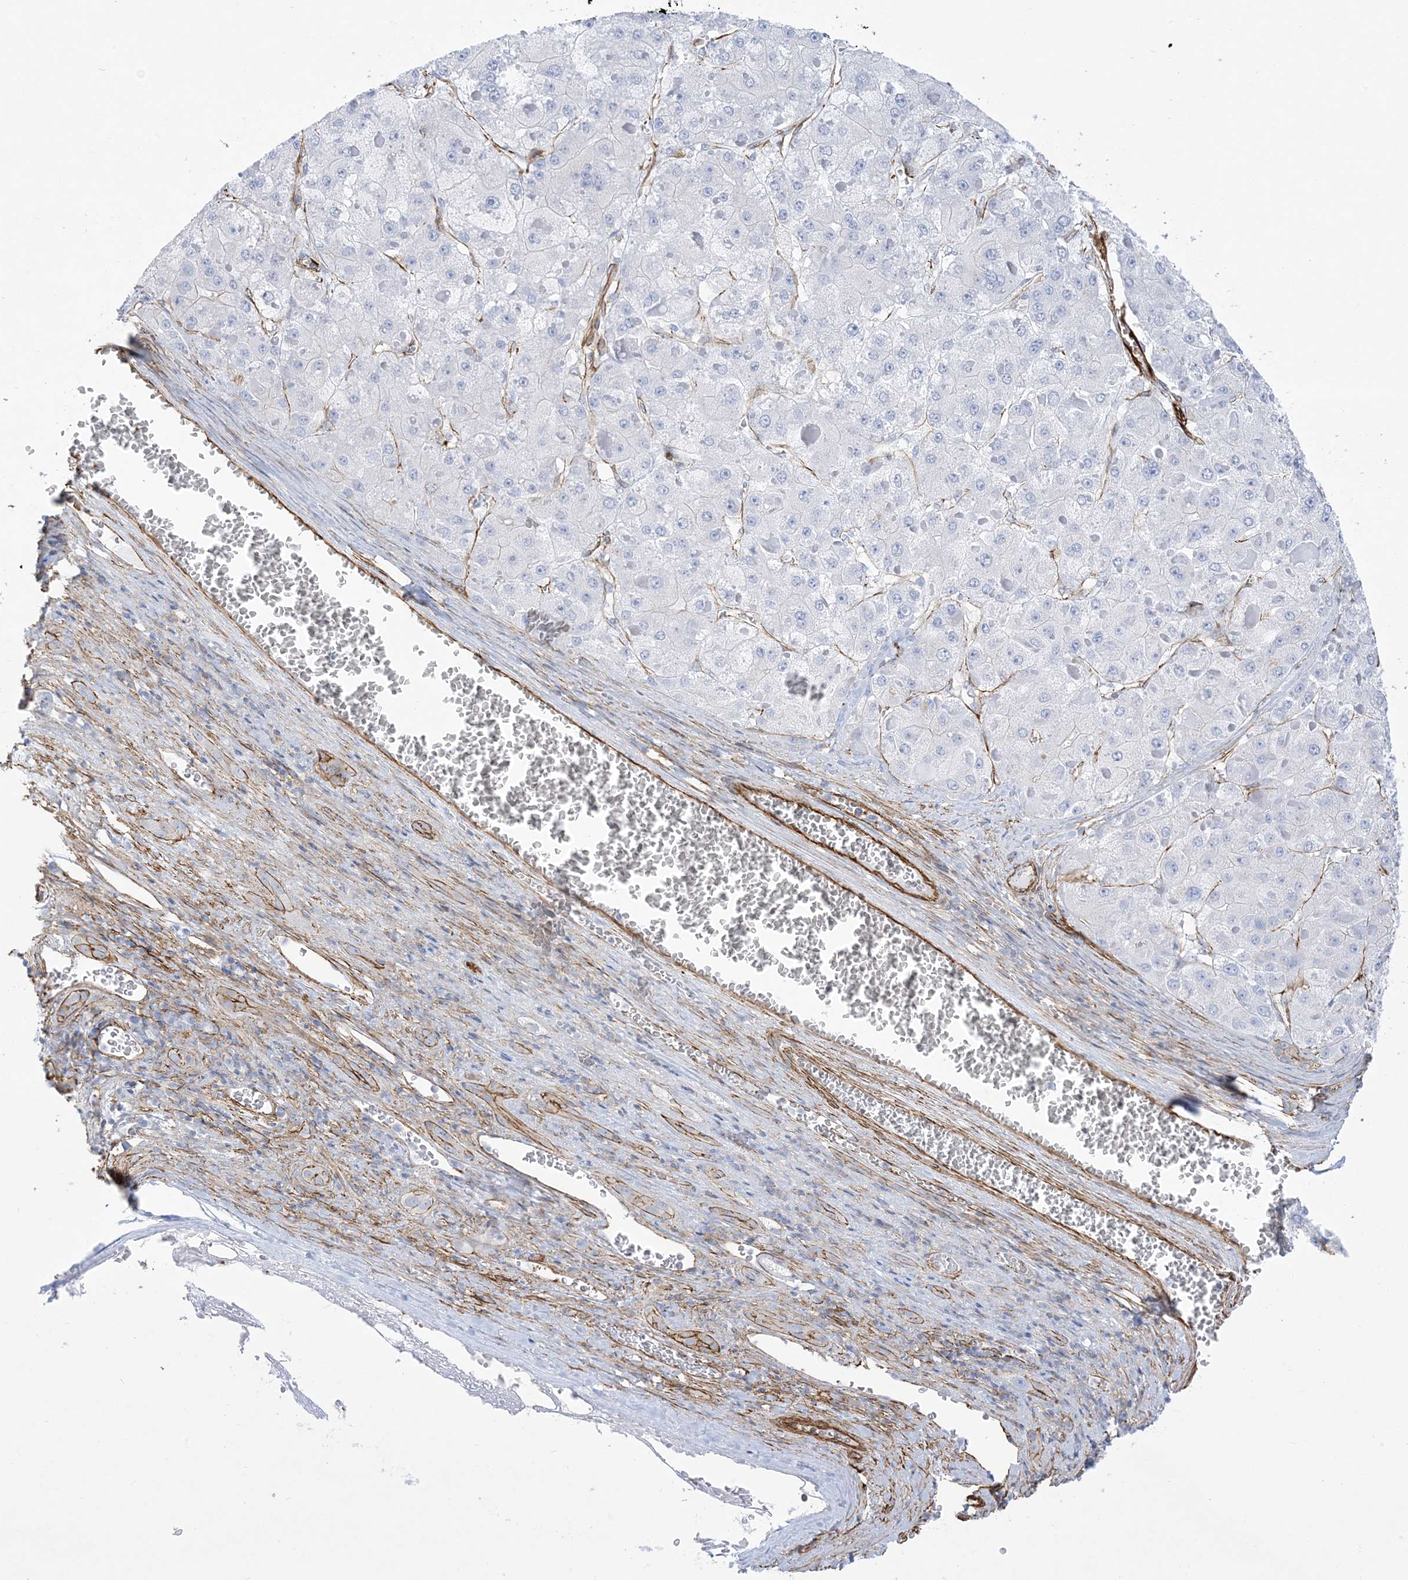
{"staining": {"intensity": "negative", "quantity": "none", "location": "none"}, "tissue": "liver cancer", "cell_type": "Tumor cells", "image_type": "cancer", "snomed": [{"axis": "morphology", "description": "Carcinoma, Hepatocellular, NOS"}, {"axis": "topography", "description": "Liver"}], "caption": "An IHC image of liver hepatocellular carcinoma is shown. There is no staining in tumor cells of liver hepatocellular carcinoma. (DAB IHC with hematoxylin counter stain).", "gene": "B3GNT7", "patient": {"sex": "female", "age": 73}}